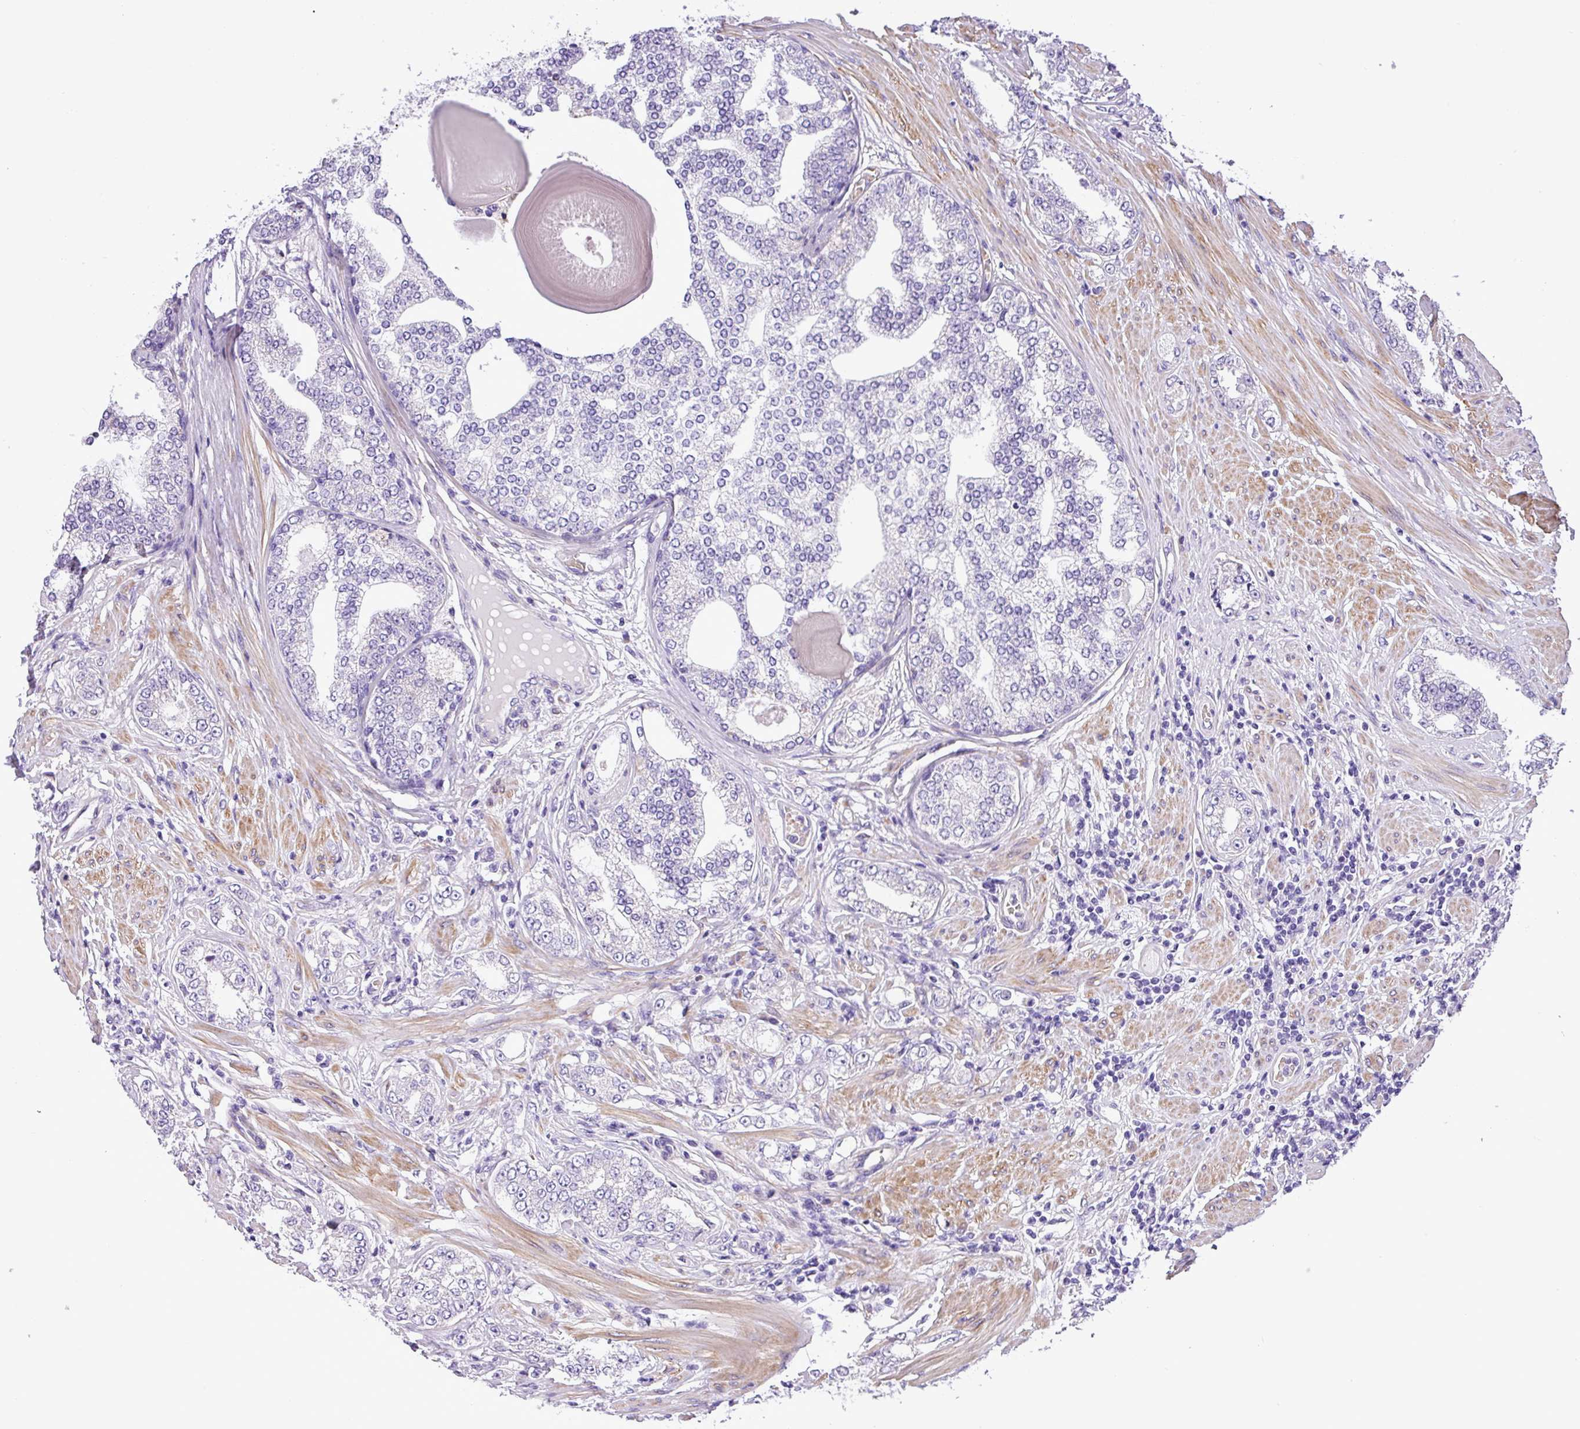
{"staining": {"intensity": "negative", "quantity": "none", "location": "none"}, "tissue": "prostate cancer", "cell_type": "Tumor cells", "image_type": "cancer", "snomed": [{"axis": "morphology", "description": "Adenocarcinoma, High grade"}, {"axis": "topography", "description": "Prostate"}], "caption": "This image is of adenocarcinoma (high-grade) (prostate) stained with immunohistochemistry (IHC) to label a protein in brown with the nuclei are counter-stained blue. There is no staining in tumor cells.", "gene": "C11orf91", "patient": {"sex": "male", "age": 64}}